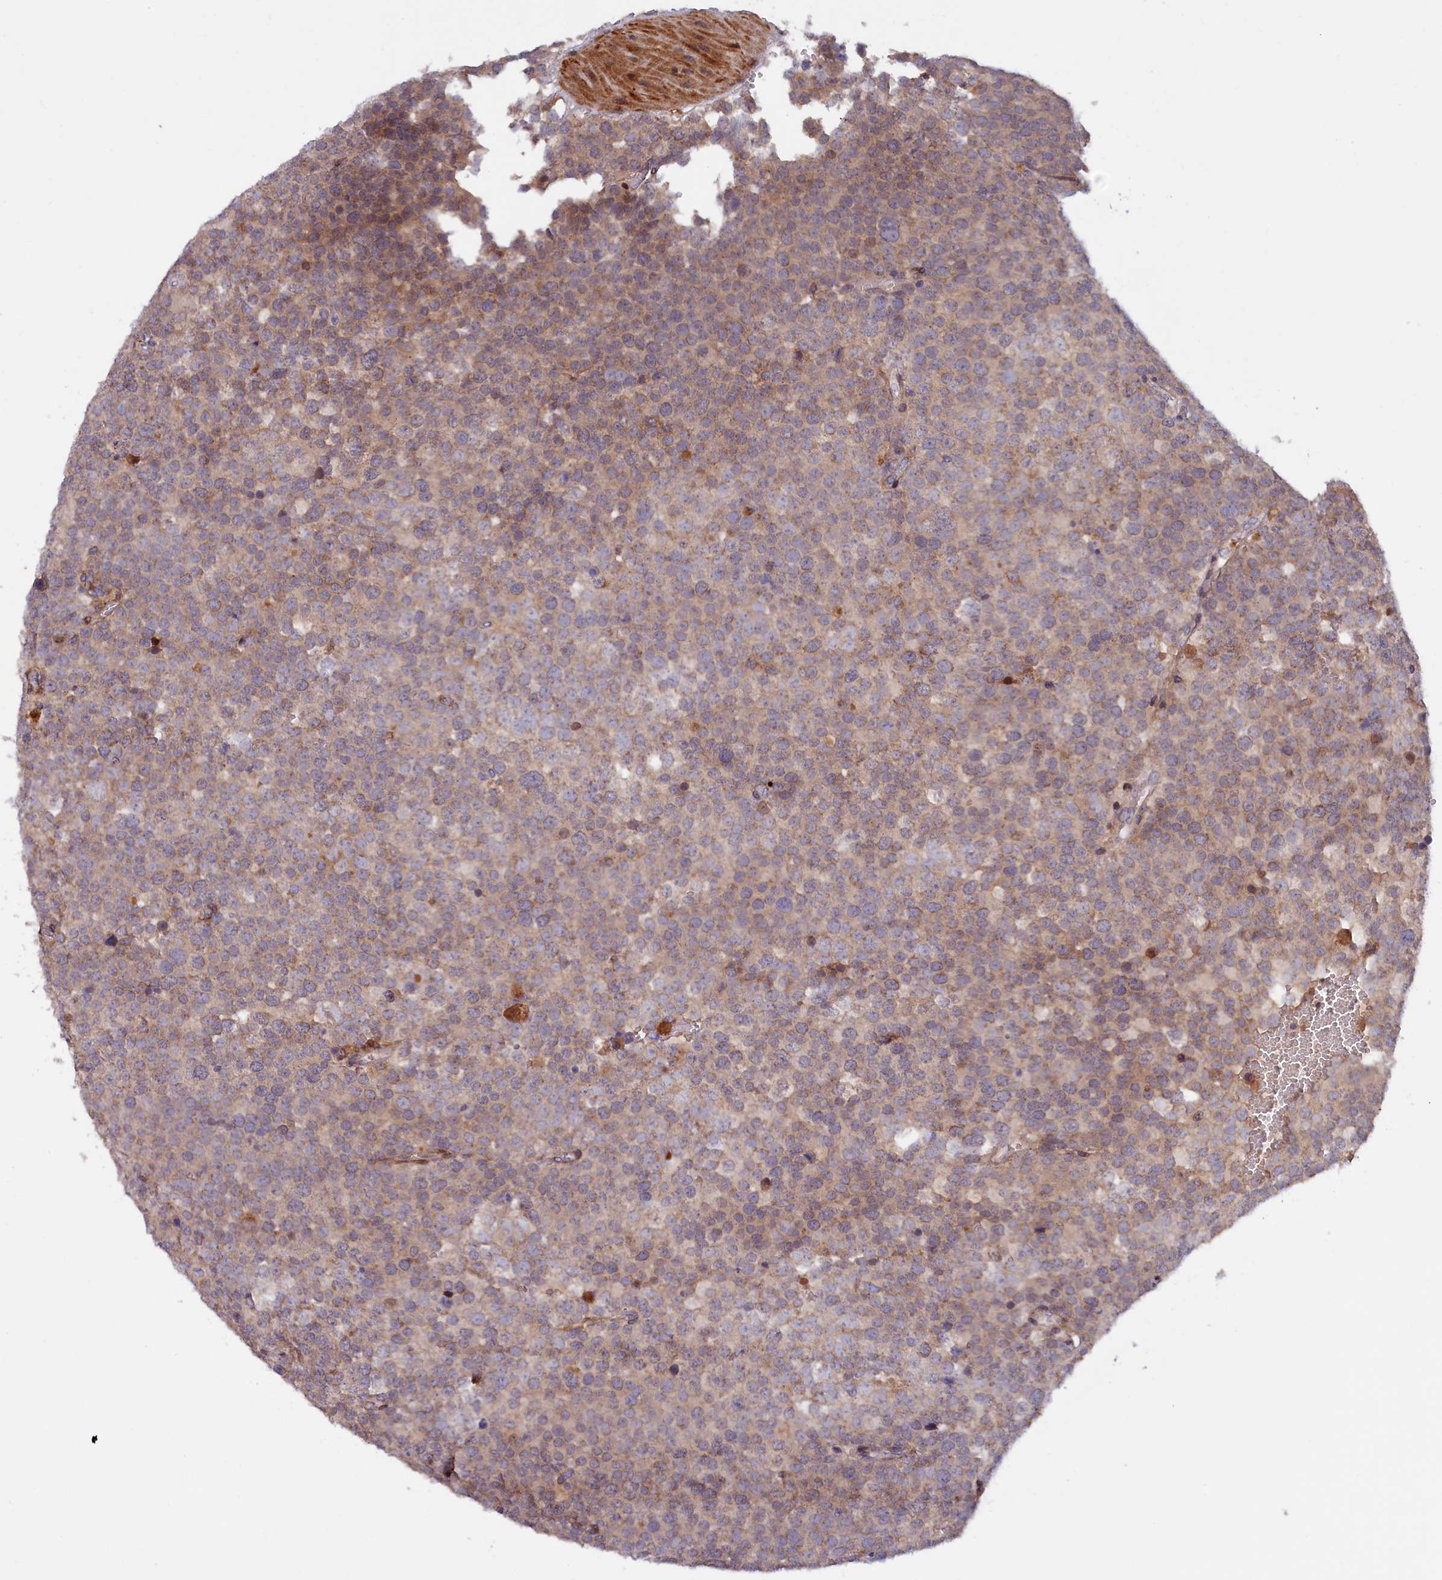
{"staining": {"intensity": "weak", "quantity": "25%-75%", "location": "cytoplasmic/membranous"}, "tissue": "testis cancer", "cell_type": "Tumor cells", "image_type": "cancer", "snomed": [{"axis": "morphology", "description": "Seminoma, NOS"}, {"axis": "topography", "description": "Testis"}], "caption": "IHC of testis seminoma exhibits low levels of weak cytoplasmic/membranous expression in about 25%-75% of tumor cells. (Stains: DAB (3,3'-diaminobenzidine) in brown, nuclei in blue, Microscopy: brightfield microscopy at high magnification).", "gene": "FERMT1", "patient": {"sex": "male", "age": 71}}